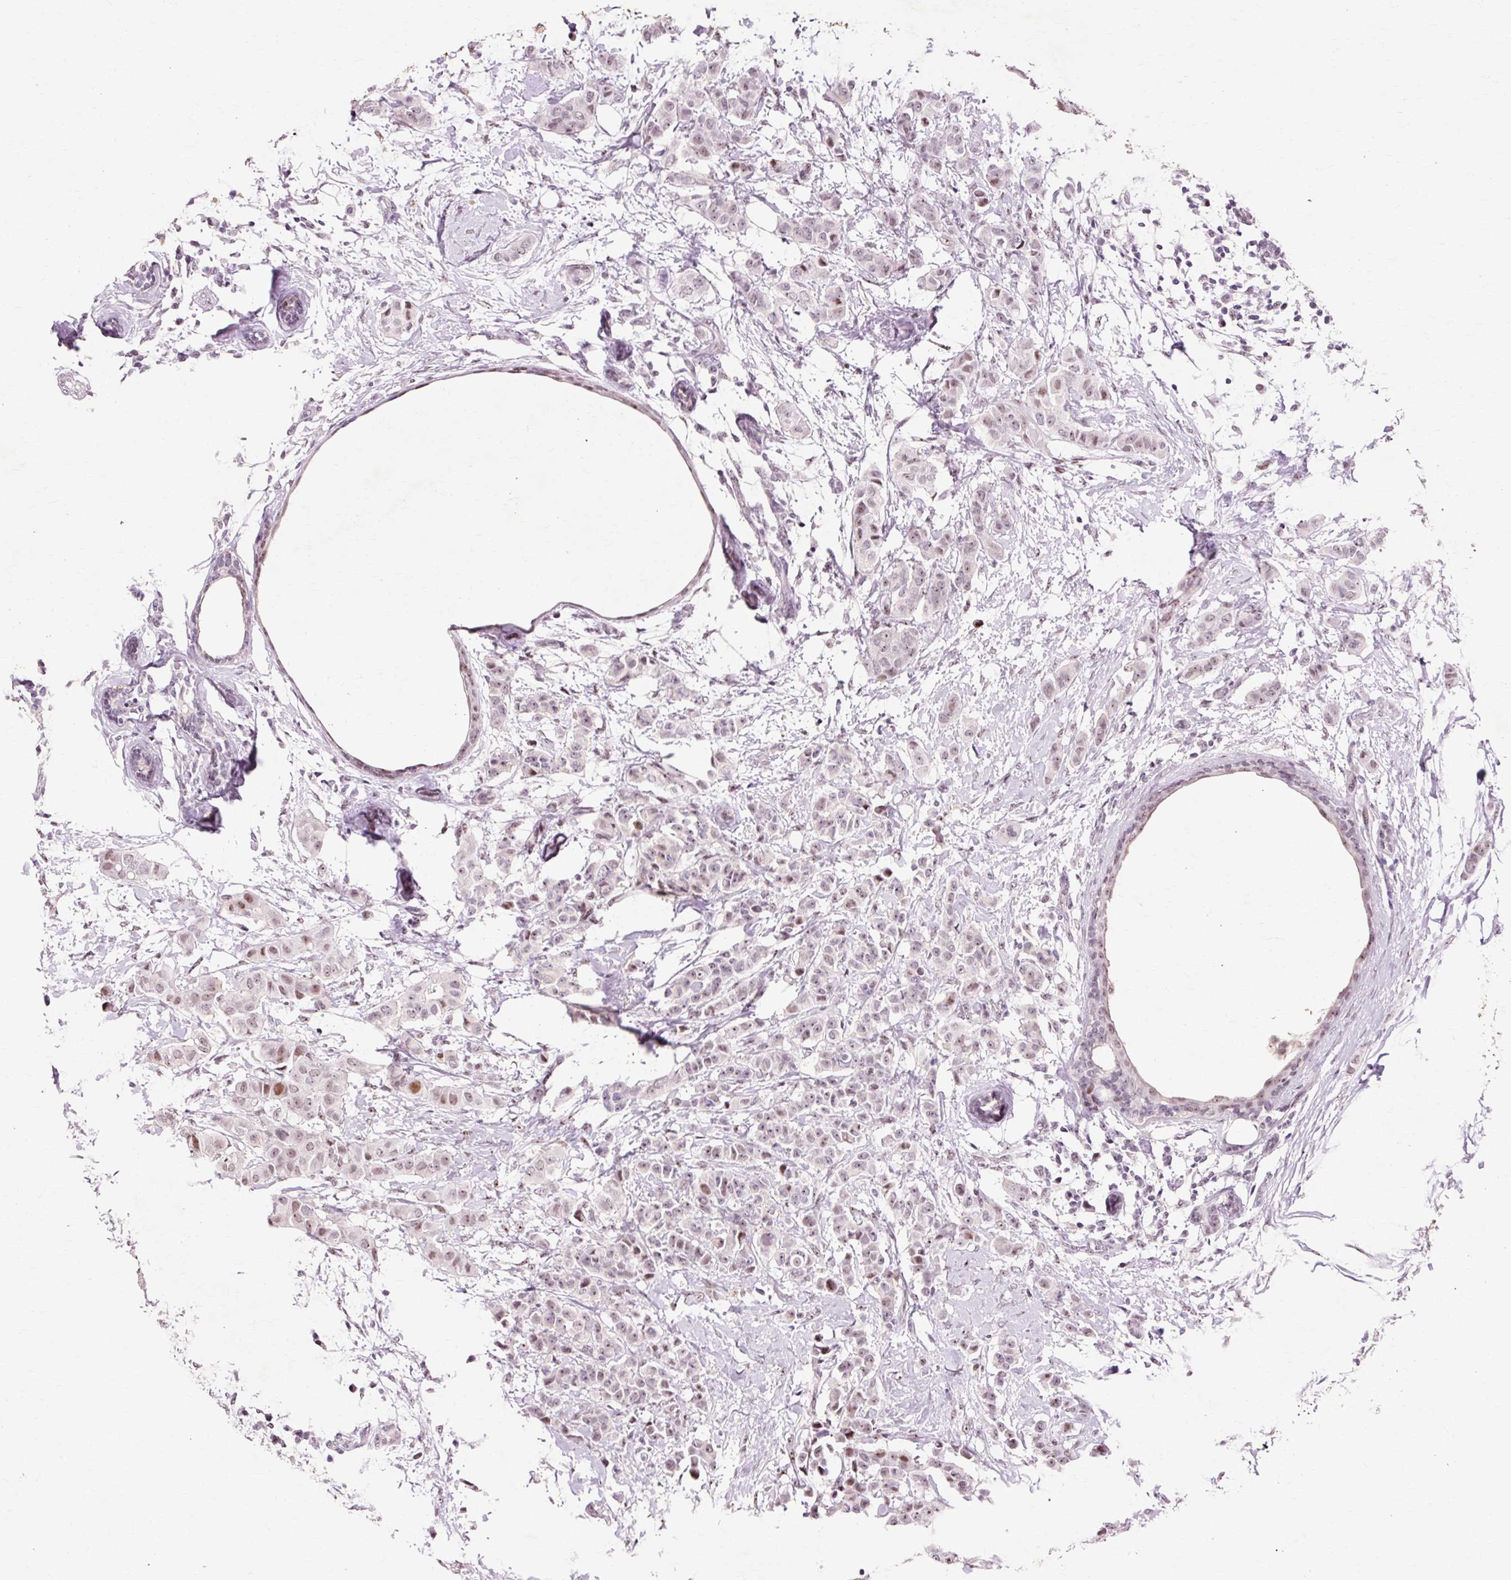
{"staining": {"intensity": "moderate", "quantity": "<25%", "location": "nuclear"}, "tissue": "breast cancer", "cell_type": "Tumor cells", "image_type": "cancer", "snomed": [{"axis": "morphology", "description": "Duct carcinoma"}, {"axis": "topography", "description": "Breast"}], "caption": "This micrograph shows breast cancer (invasive ductal carcinoma) stained with immunohistochemistry to label a protein in brown. The nuclear of tumor cells show moderate positivity for the protein. Nuclei are counter-stained blue.", "gene": "MACROD2", "patient": {"sex": "female", "age": 40}}